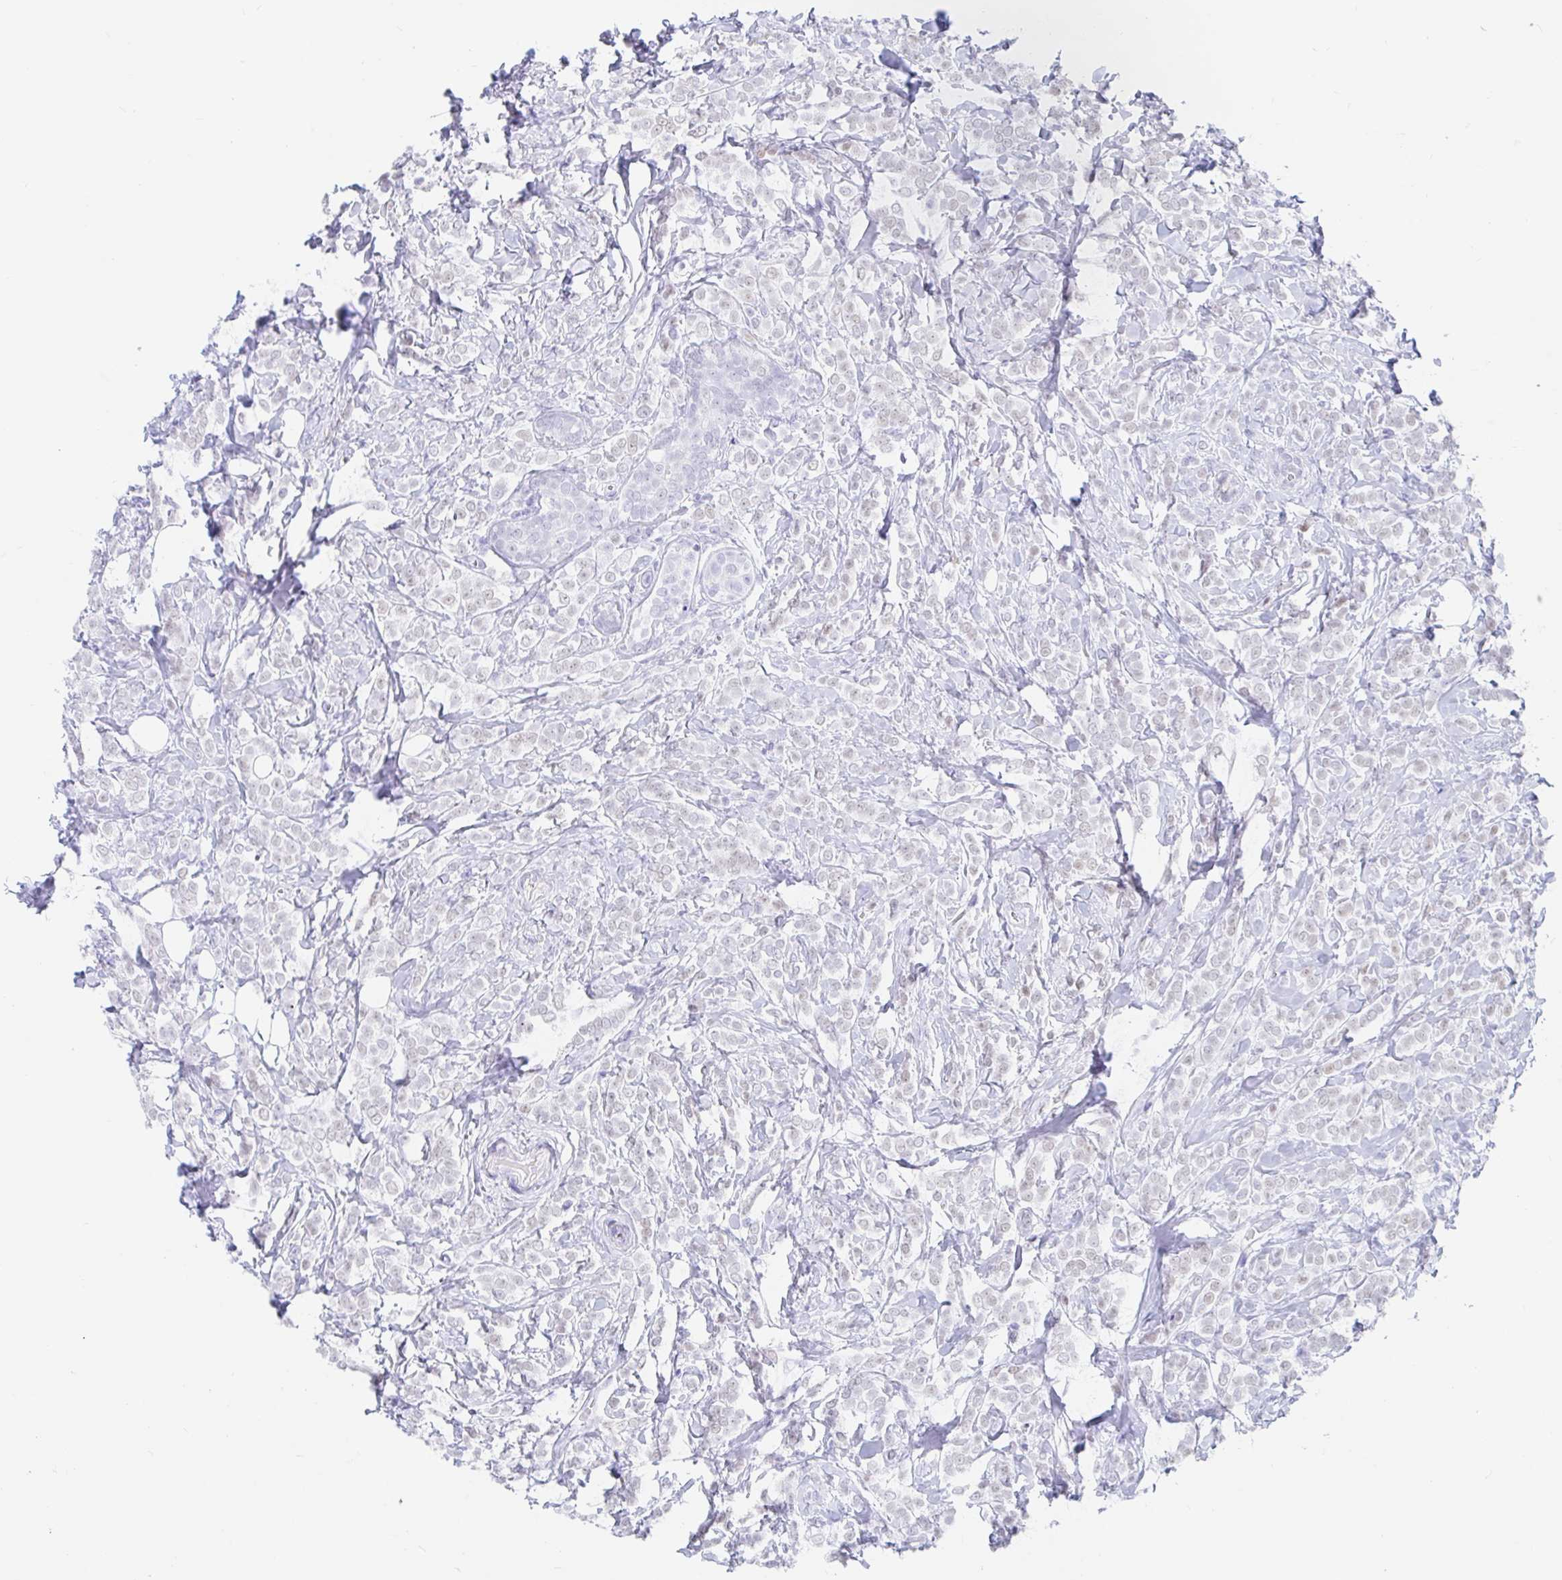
{"staining": {"intensity": "negative", "quantity": "none", "location": "none"}, "tissue": "breast cancer", "cell_type": "Tumor cells", "image_type": "cancer", "snomed": [{"axis": "morphology", "description": "Lobular carcinoma"}, {"axis": "topography", "description": "Breast"}], "caption": "Lobular carcinoma (breast) stained for a protein using immunohistochemistry (IHC) demonstrates no expression tumor cells.", "gene": "OR6T1", "patient": {"sex": "female", "age": 49}}